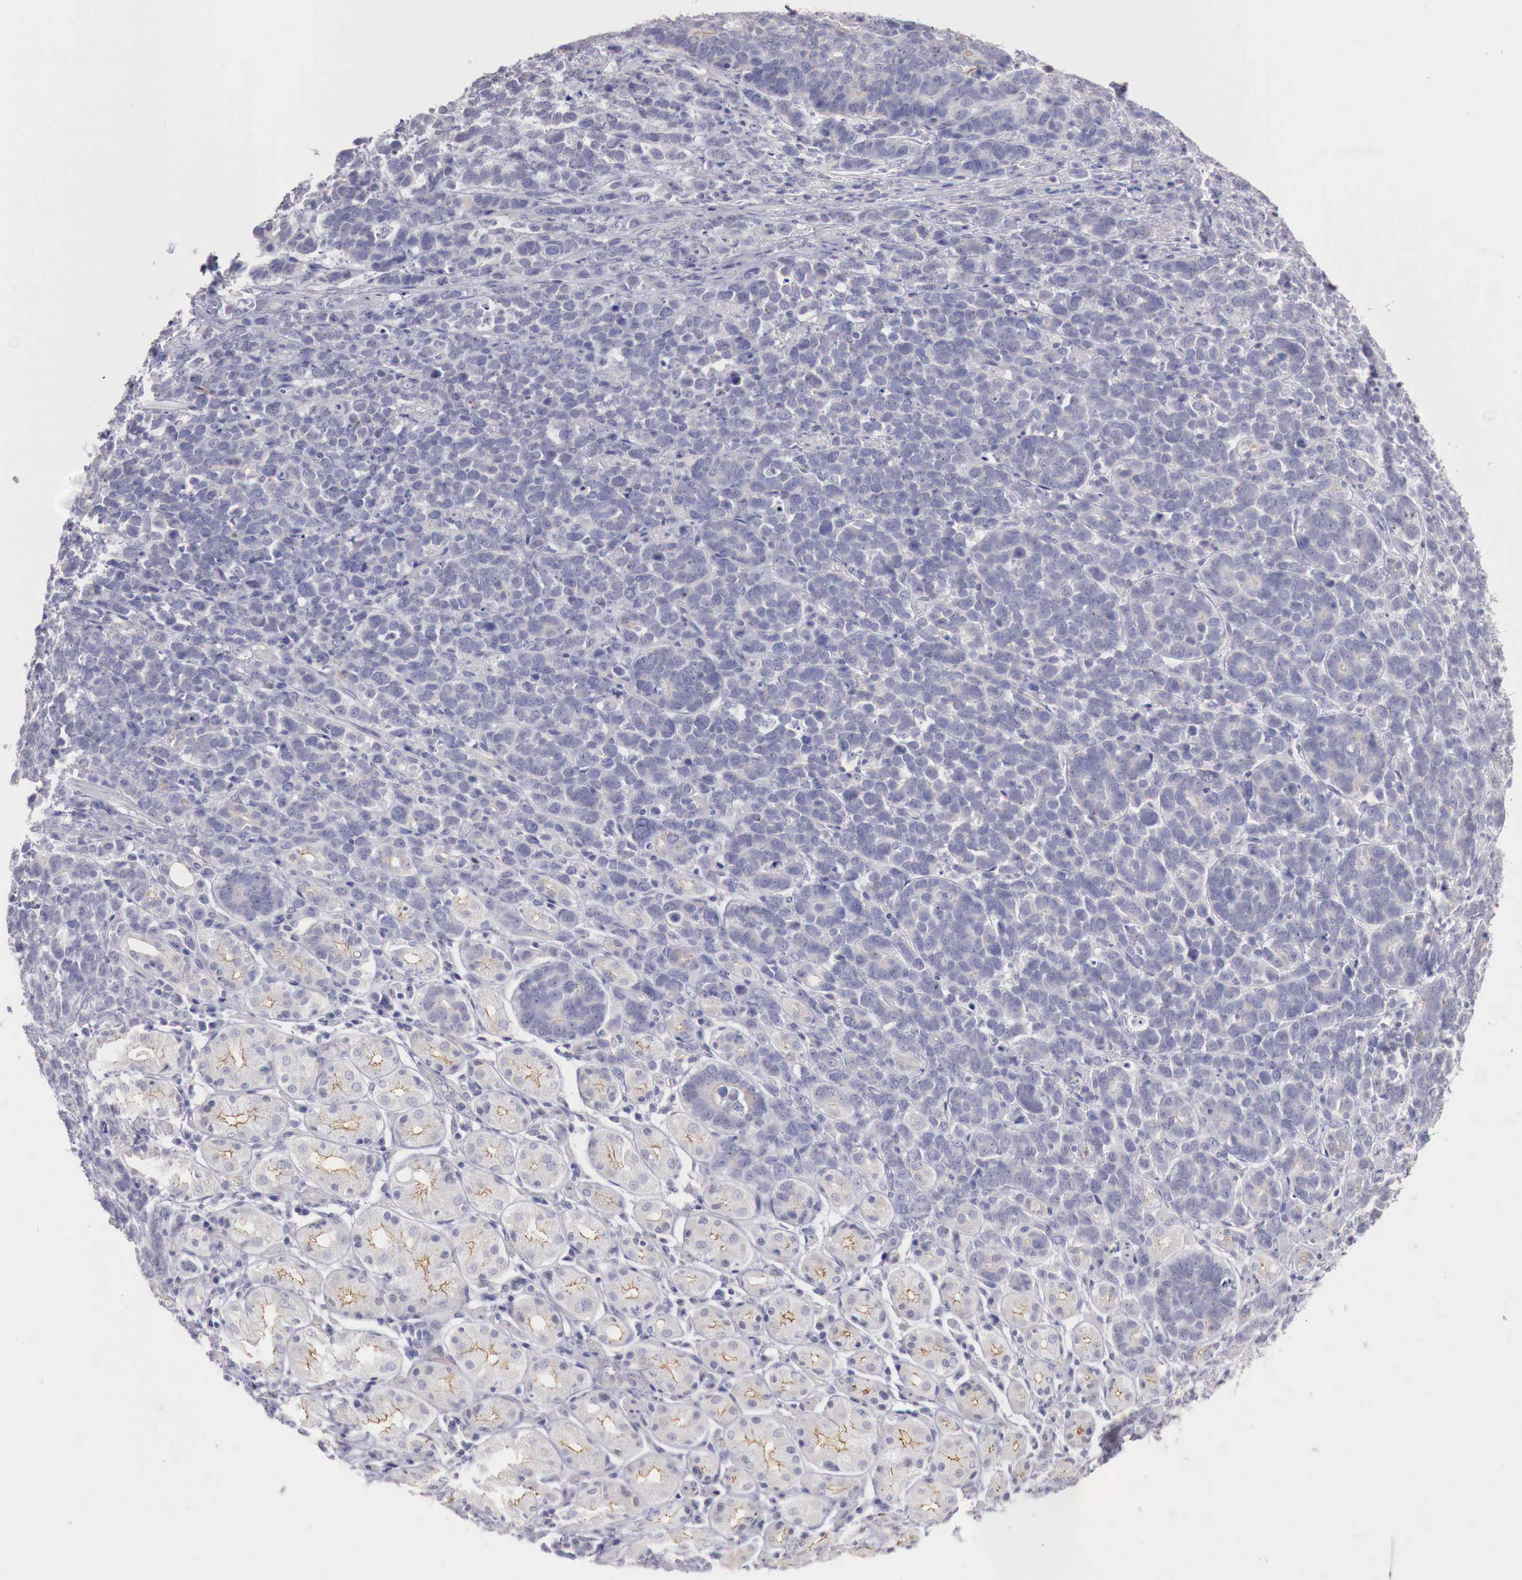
{"staining": {"intensity": "negative", "quantity": "none", "location": "none"}, "tissue": "stomach cancer", "cell_type": "Tumor cells", "image_type": "cancer", "snomed": [{"axis": "morphology", "description": "Adenocarcinoma, NOS"}, {"axis": "topography", "description": "Stomach, upper"}], "caption": "Image shows no protein staining in tumor cells of stomach adenocarcinoma tissue. (DAB immunohistochemistry (IHC) with hematoxylin counter stain).", "gene": "TRIM13", "patient": {"sex": "male", "age": 71}}